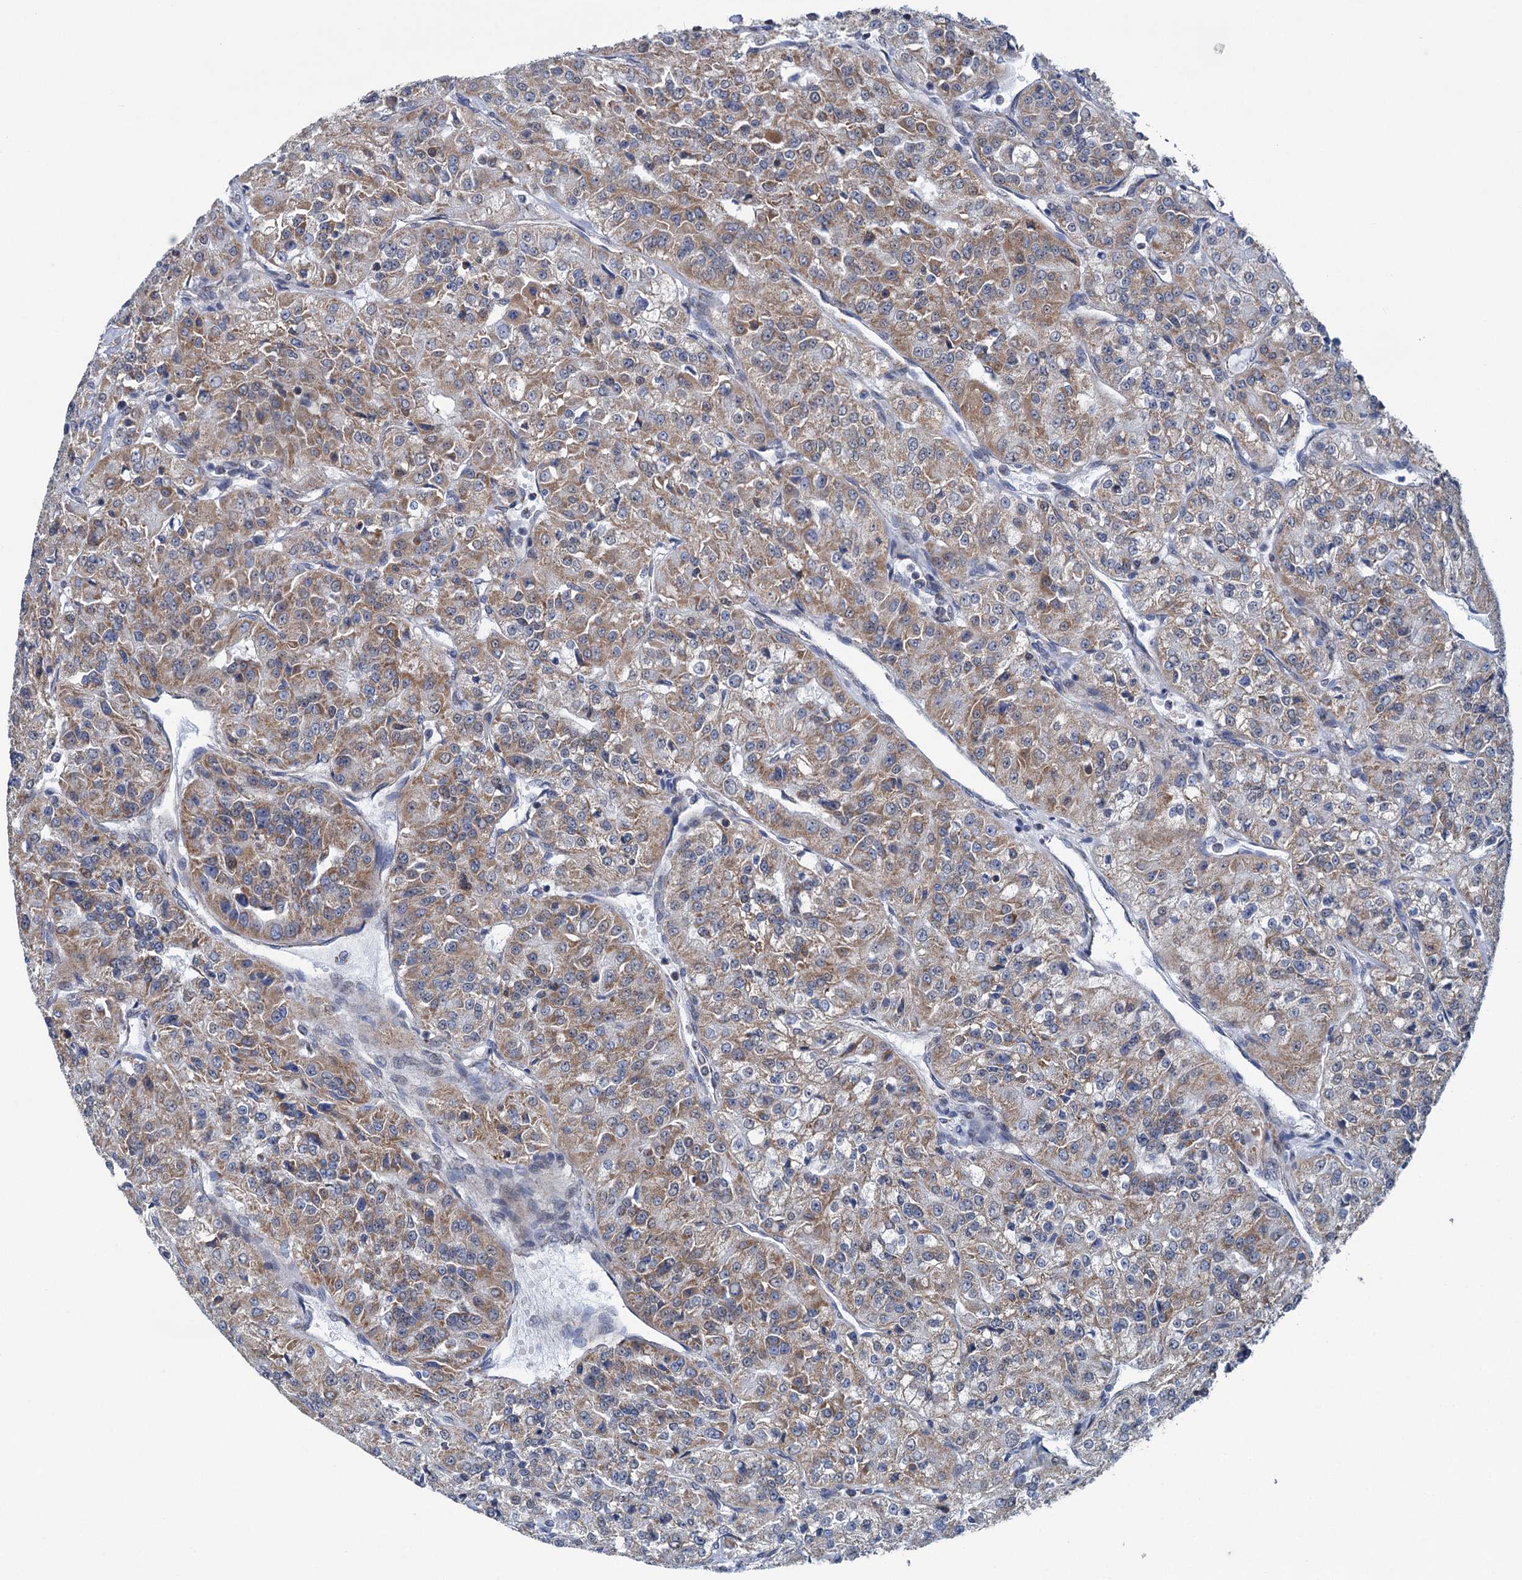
{"staining": {"intensity": "moderate", "quantity": ">75%", "location": "cytoplasmic/membranous"}, "tissue": "renal cancer", "cell_type": "Tumor cells", "image_type": "cancer", "snomed": [{"axis": "morphology", "description": "Adenocarcinoma, NOS"}, {"axis": "topography", "description": "Kidney"}], "caption": "The immunohistochemical stain labels moderate cytoplasmic/membranous staining in tumor cells of renal cancer (adenocarcinoma) tissue. (DAB (3,3'-diaminobenzidine) IHC with brightfield microscopy, high magnification).", "gene": "MORN3", "patient": {"sex": "female", "age": 63}}